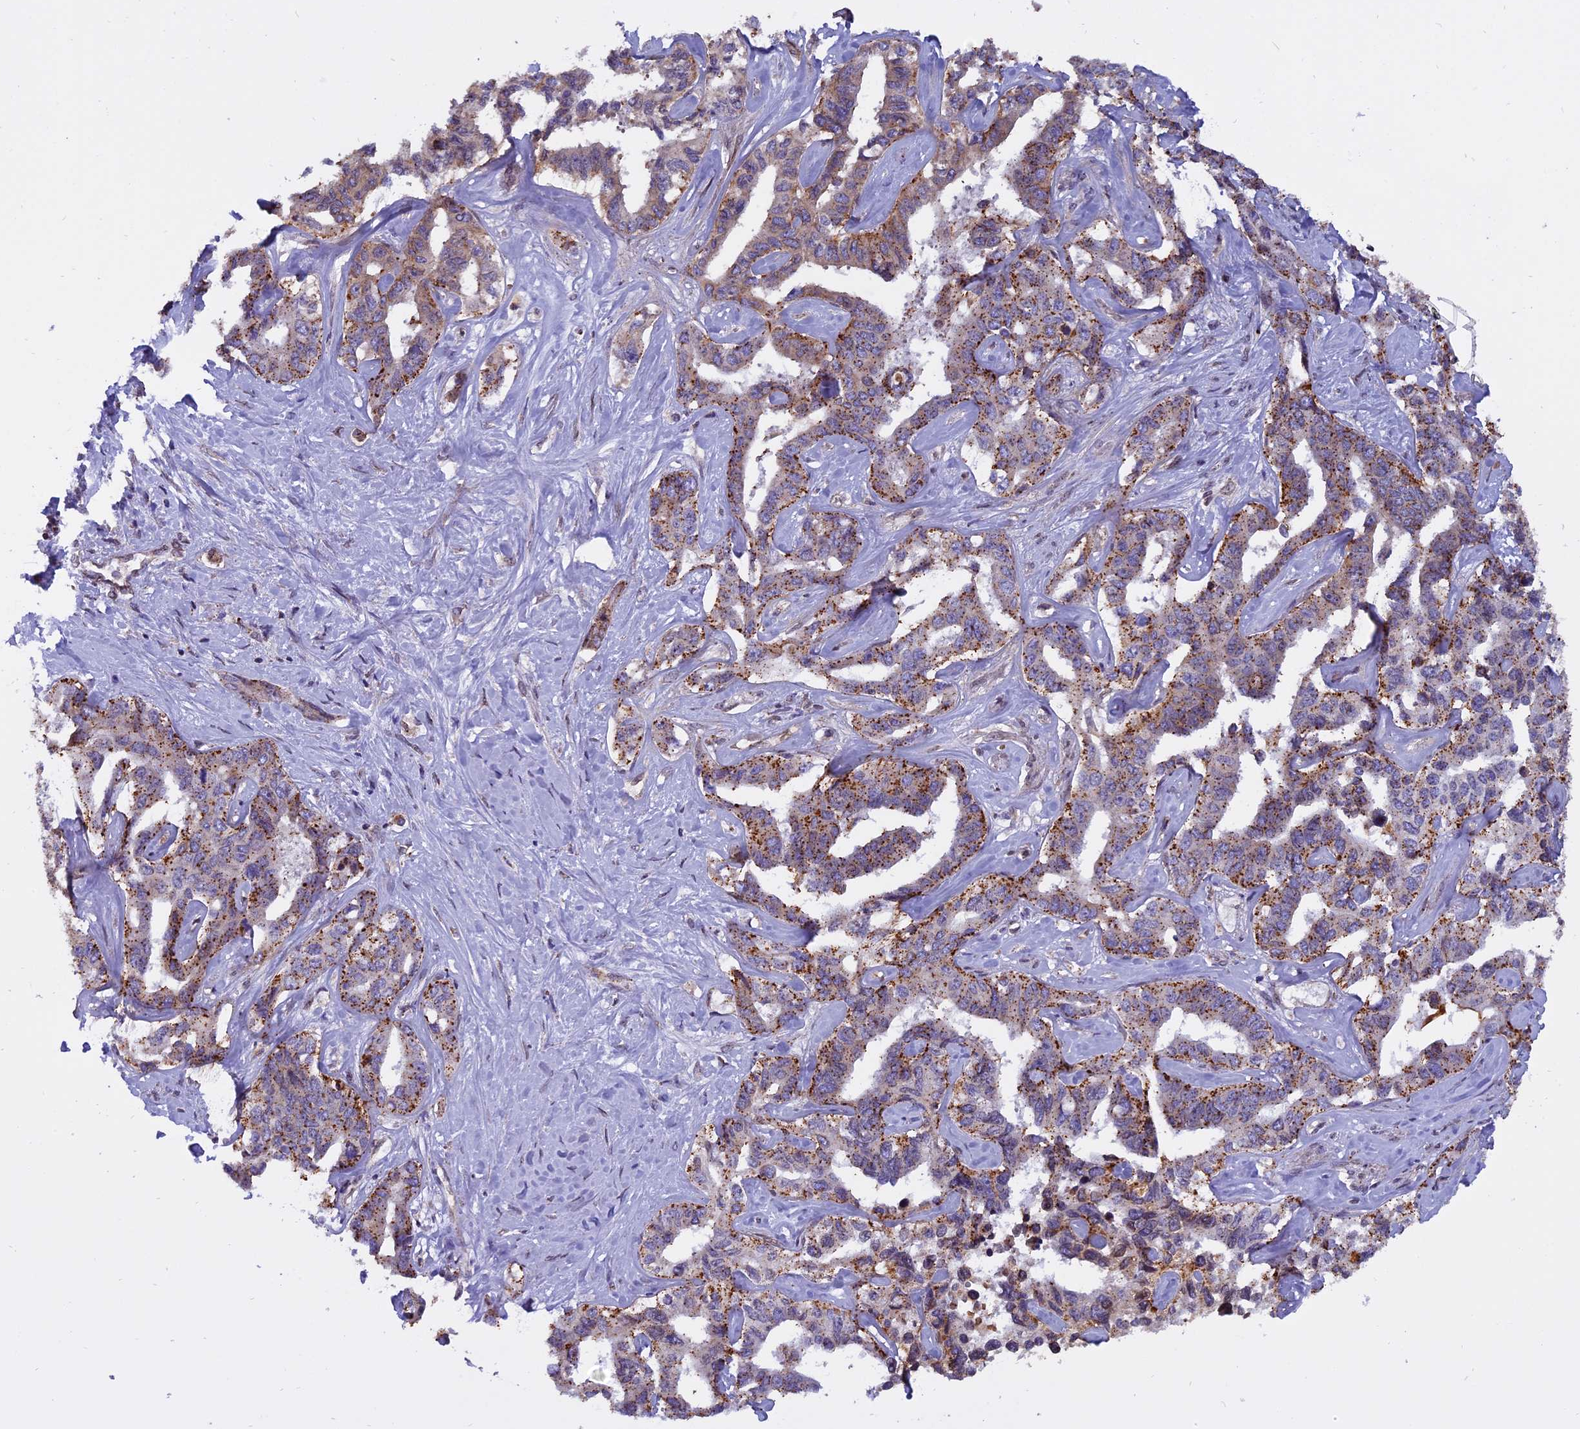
{"staining": {"intensity": "moderate", "quantity": ">75%", "location": "cytoplasmic/membranous"}, "tissue": "liver cancer", "cell_type": "Tumor cells", "image_type": "cancer", "snomed": [{"axis": "morphology", "description": "Cholangiocarcinoma"}, {"axis": "topography", "description": "Liver"}], "caption": "DAB immunohistochemical staining of human liver cancer (cholangiocarcinoma) shows moderate cytoplasmic/membranous protein expression in about >75% of tumor cells.", "gene": "CHMP2A", "patient": {"sex": "male", "age": 59}}